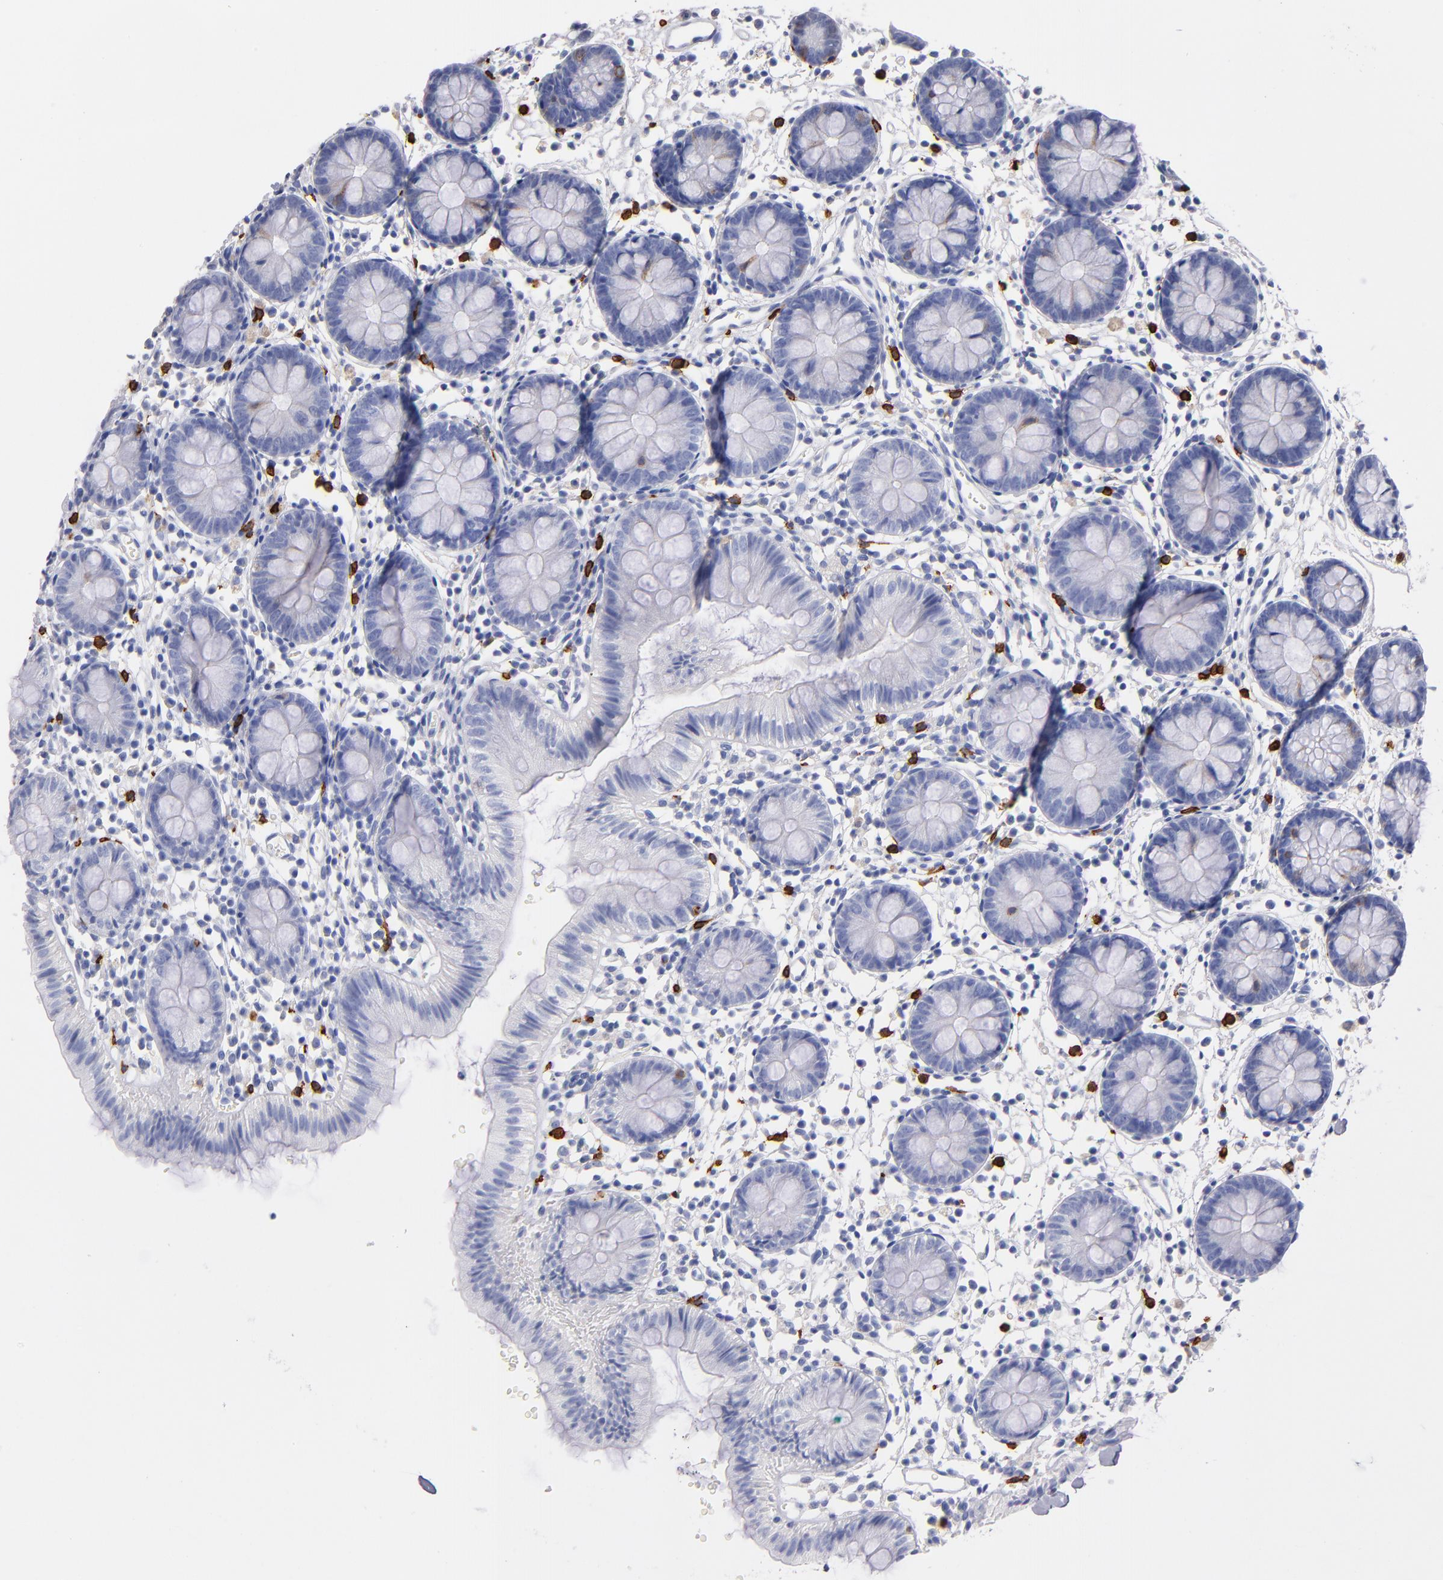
{"staining": {"intensity": "negative", "quantity": "none", "location": "none"}, "tissue": "colon", "cell_type": "Endothelial cells", "image_type": "normal", "snomed": [{"axis": "morphology", "description": "Normal tissue, NOS"}, {"axis": "topography", "description": "Colon"}], "caption": "Protein analysis of unremarkable colon demonstrates no significant expression in endothelial cells.", "gene": "KIT", "patient": {"sex": "male", "age": 14}}